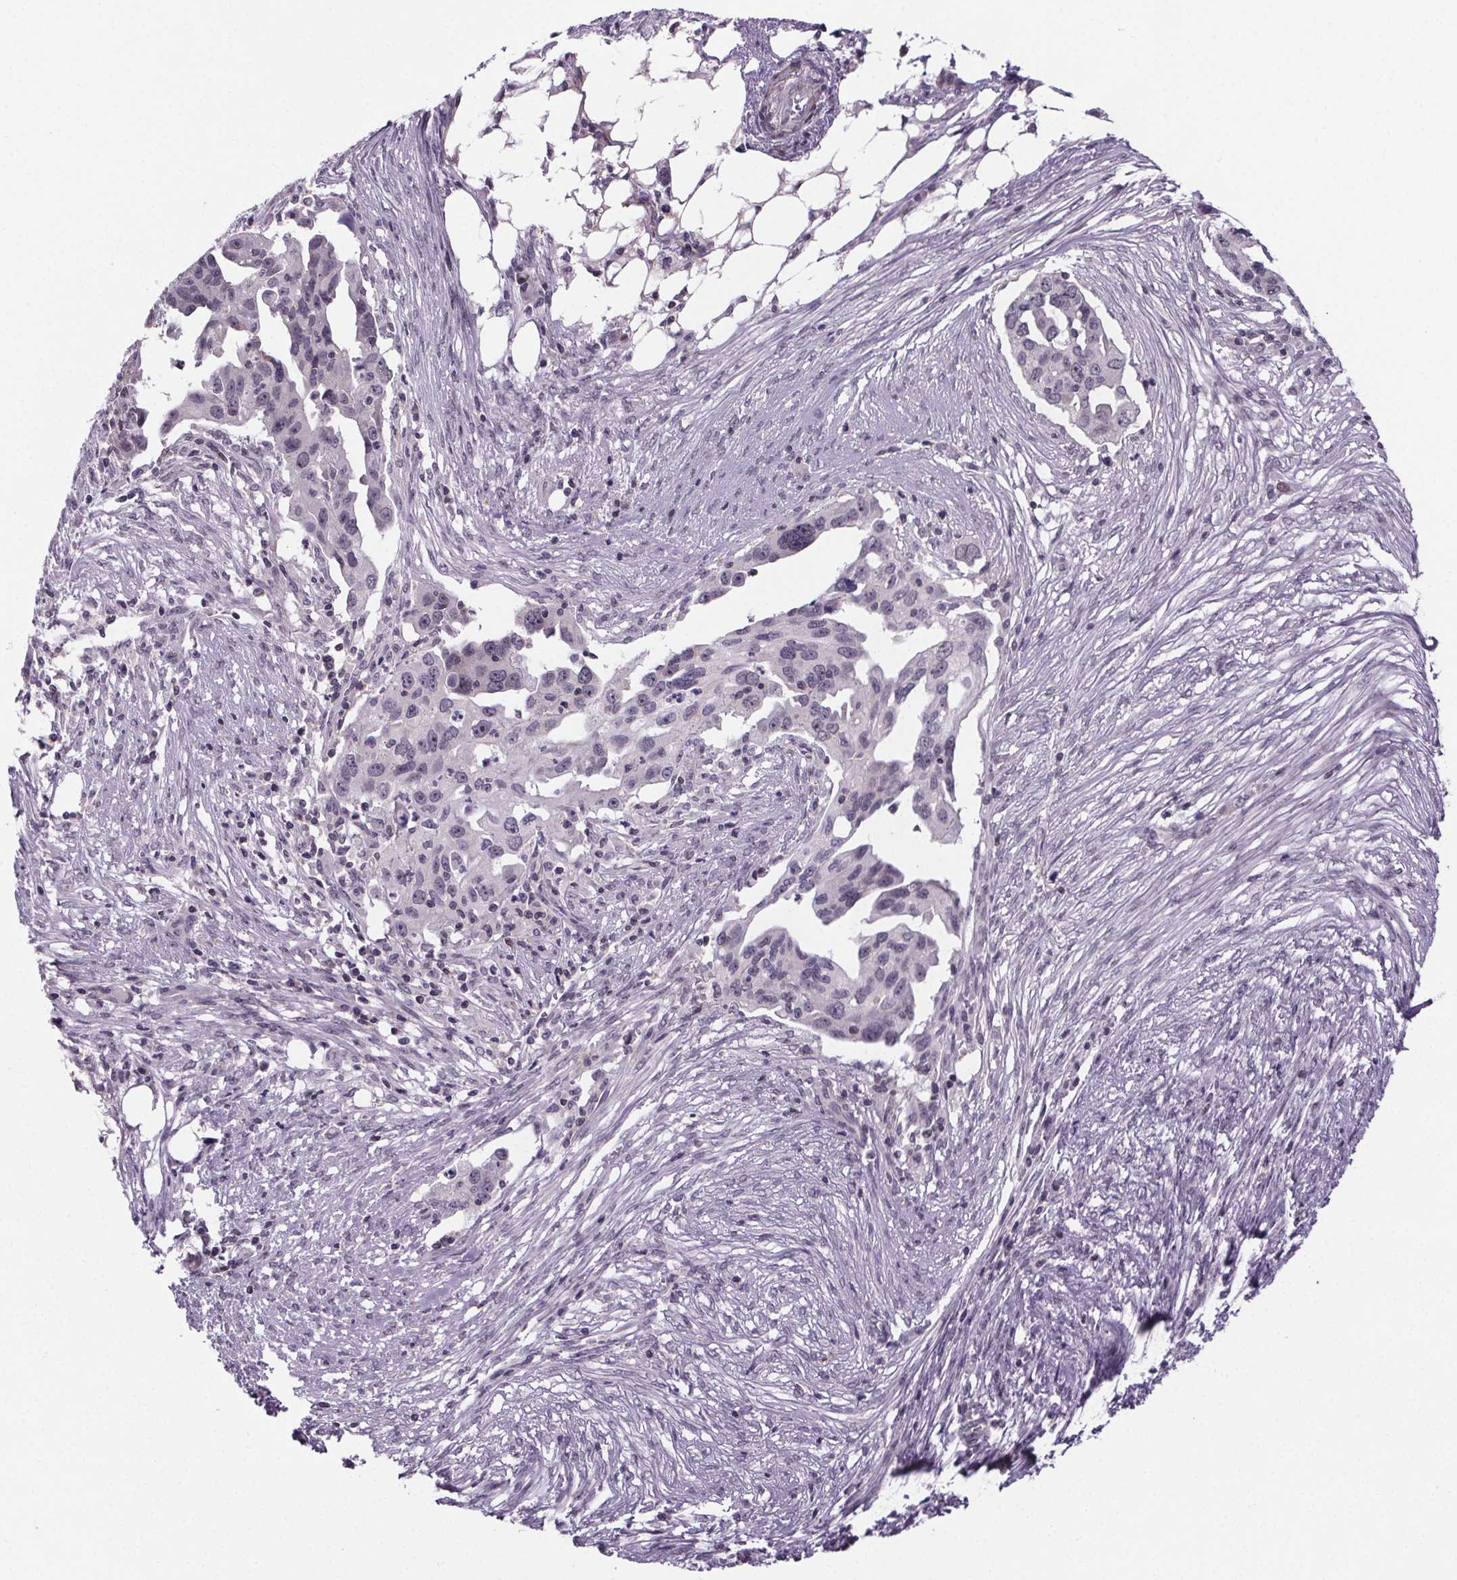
{"staining": {"intensity": "negative", "quantity": "none", "location": "none"}, "tissue": "ovarian cancer", "cell_type": "Tumor cells", "image_type": "cancer", "snomed": [{"axis": "morphology", "description": "Carcinoma, endometroid"}, {"axis": "morphology", "description": "Cystadenocarcinoma, serous, NOS"}, {"axis": "topography", "description": "Ovary"}], "caption": "The IHC image has no significant positivity in tumor cells of serous cystadenocarcinoma (ovarian) tissue. The staining was performed using DAB to visualize the protein expression in brown, while the nuclei were stained in blue with hematoxylin (Magnification: 20x).", "gene": "TTC12", "patient": {"sex": "female", "age": 45}}